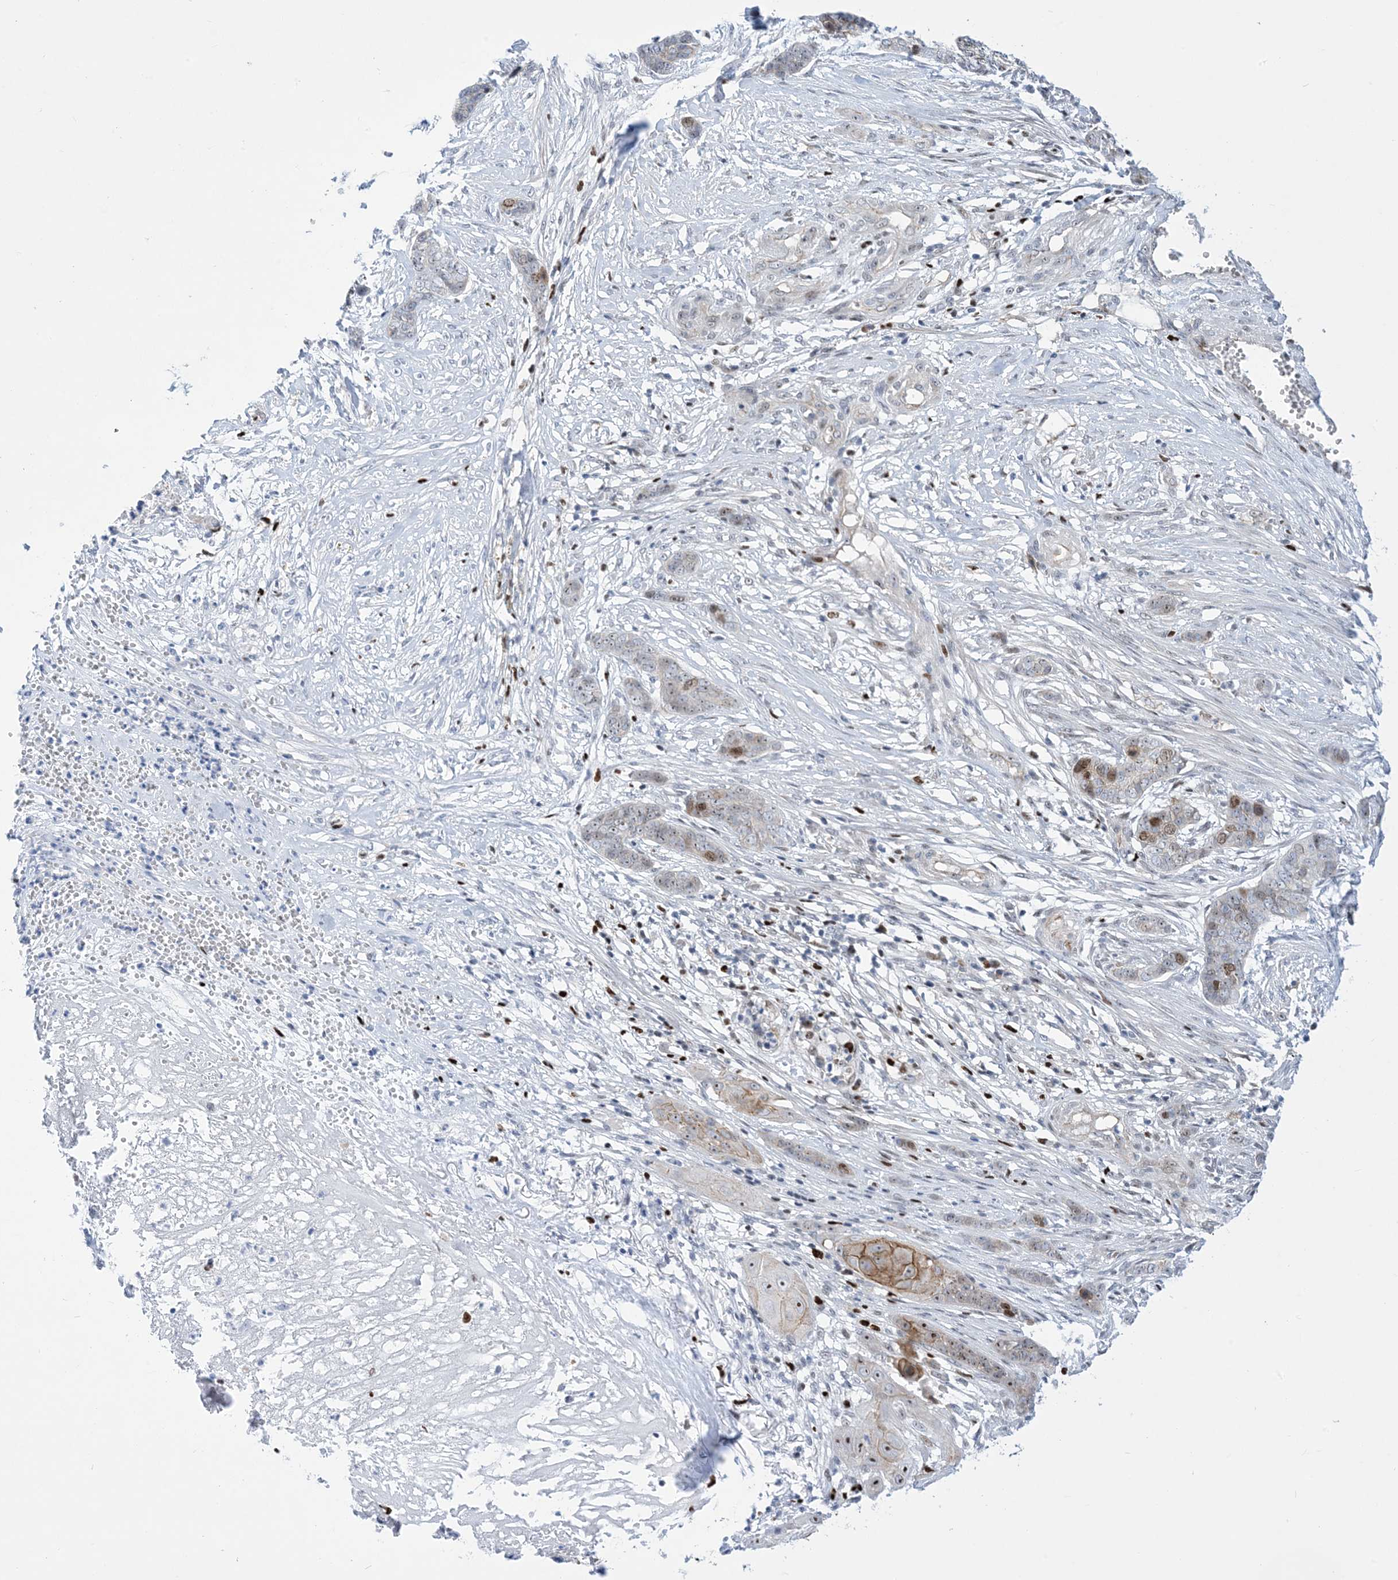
{"staining": {"intensity": "moderate", "quantity": "<25%", "location": "nuclear"}, "tissue": "skin cancer", "cell_type": "Tumor cells", "image_type": "cancer", "snomed": [{"axis": "morphology", "description": "Basal cell carcinoma"}, {"axis": "topography", "description": "Skin"}], "caption": "Protein staining of skin cancer tissue shows moderate nuclear staining in approximately <25% of tumor cells.", "gene": "MARS2", "patient": {"sex": "female", "age": 64}}